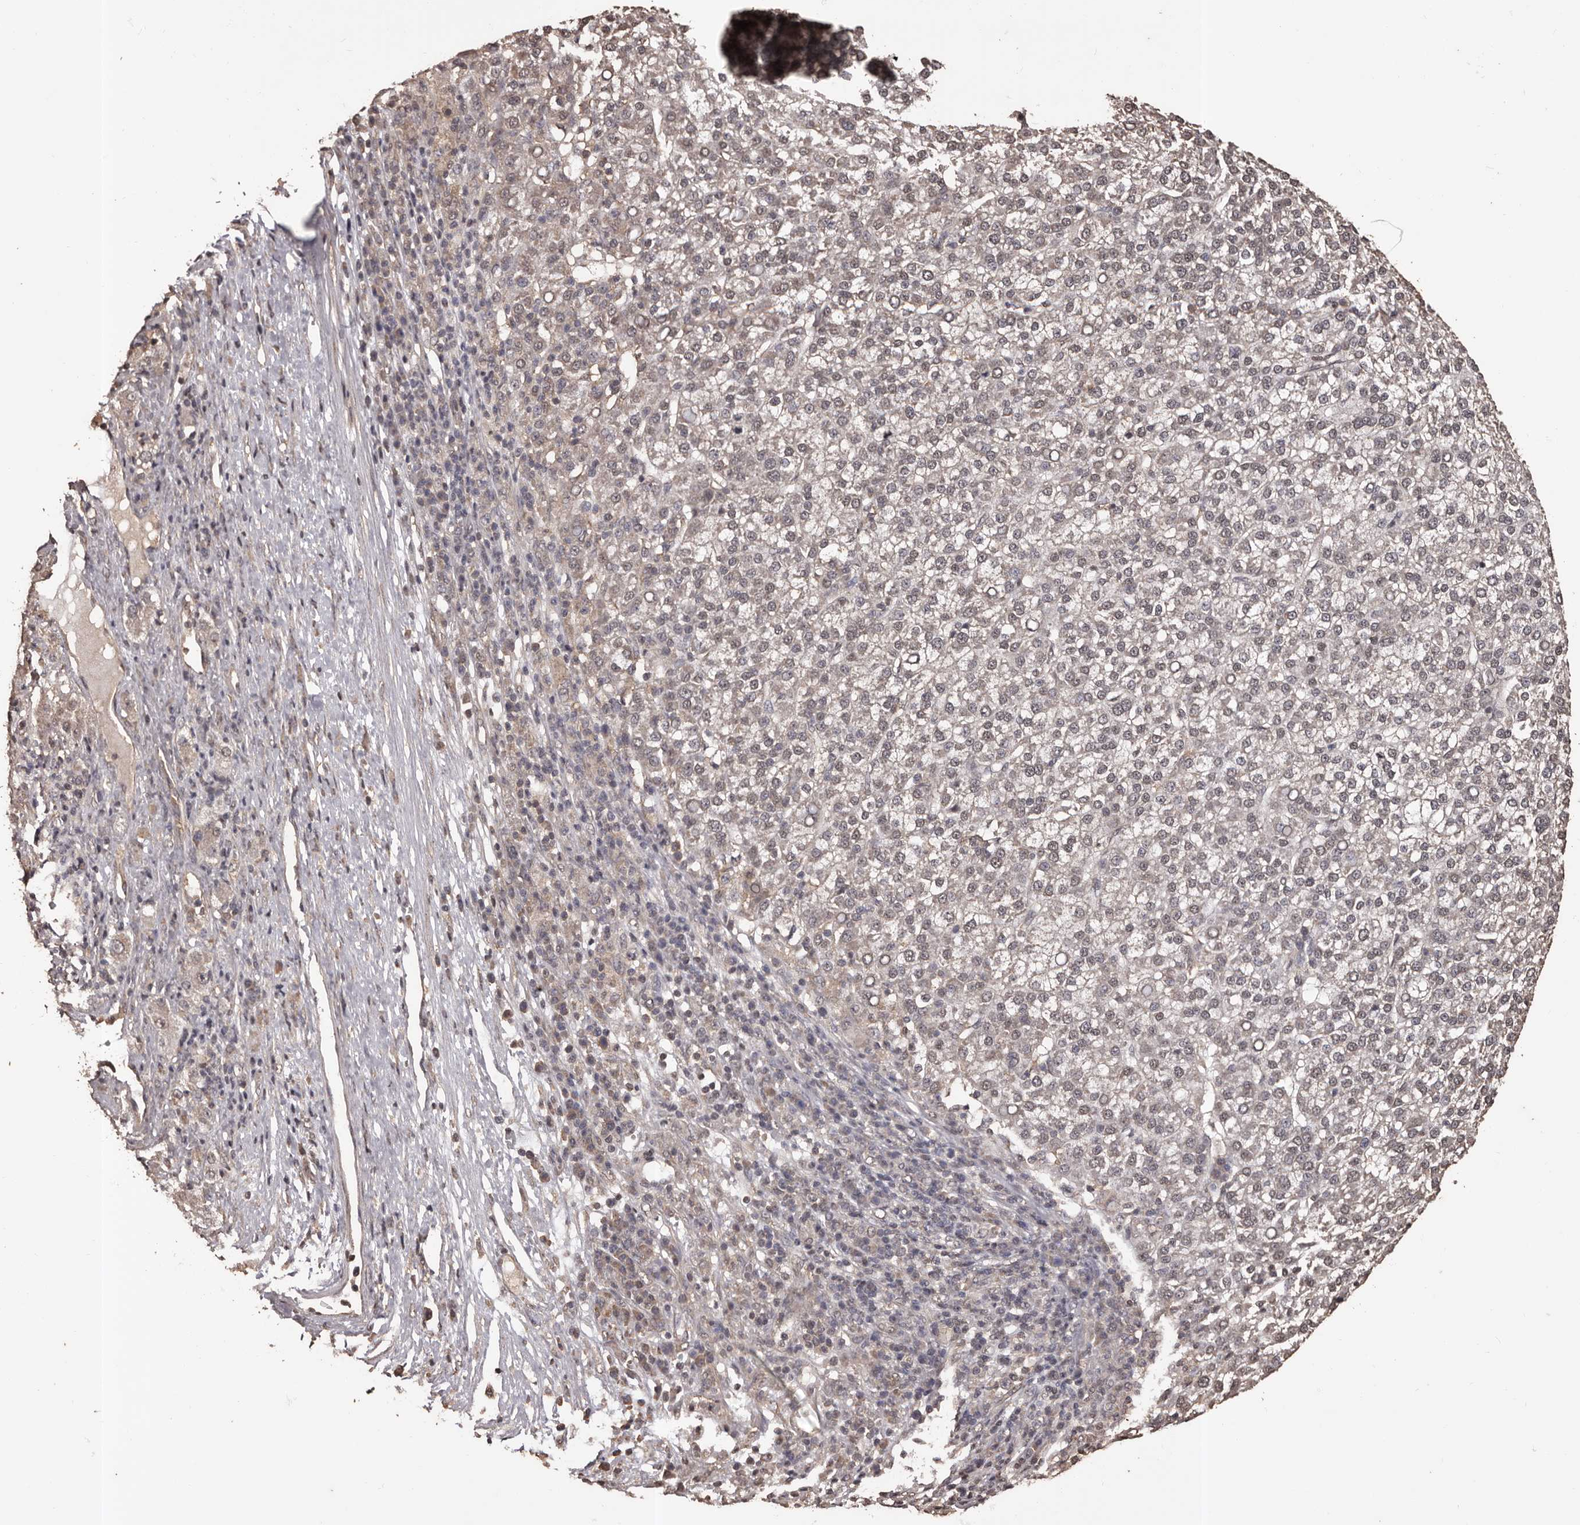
{"staining": {"intensity": "weak", "quantity": "<25%", "location": "cytoplasmic/membranous"}, "tissue": "liver cancer", "cell_type": "Tumor cells", "image_type": "cancer", "snomed": [{"axis": "morphology", "description": "Carcinoma, Hepatocellular, NOS"}, {"axis": "topography", "description": "Liver"}], "caption": "IHC photomicrograph of neoplastic tissue: liver cancer (hepatocellular carcinoma) stained with DAB reveals no significant protein expression in tumor cells.", "gene": "NAV1", "patient": {"sex": "female", "age": 58}}